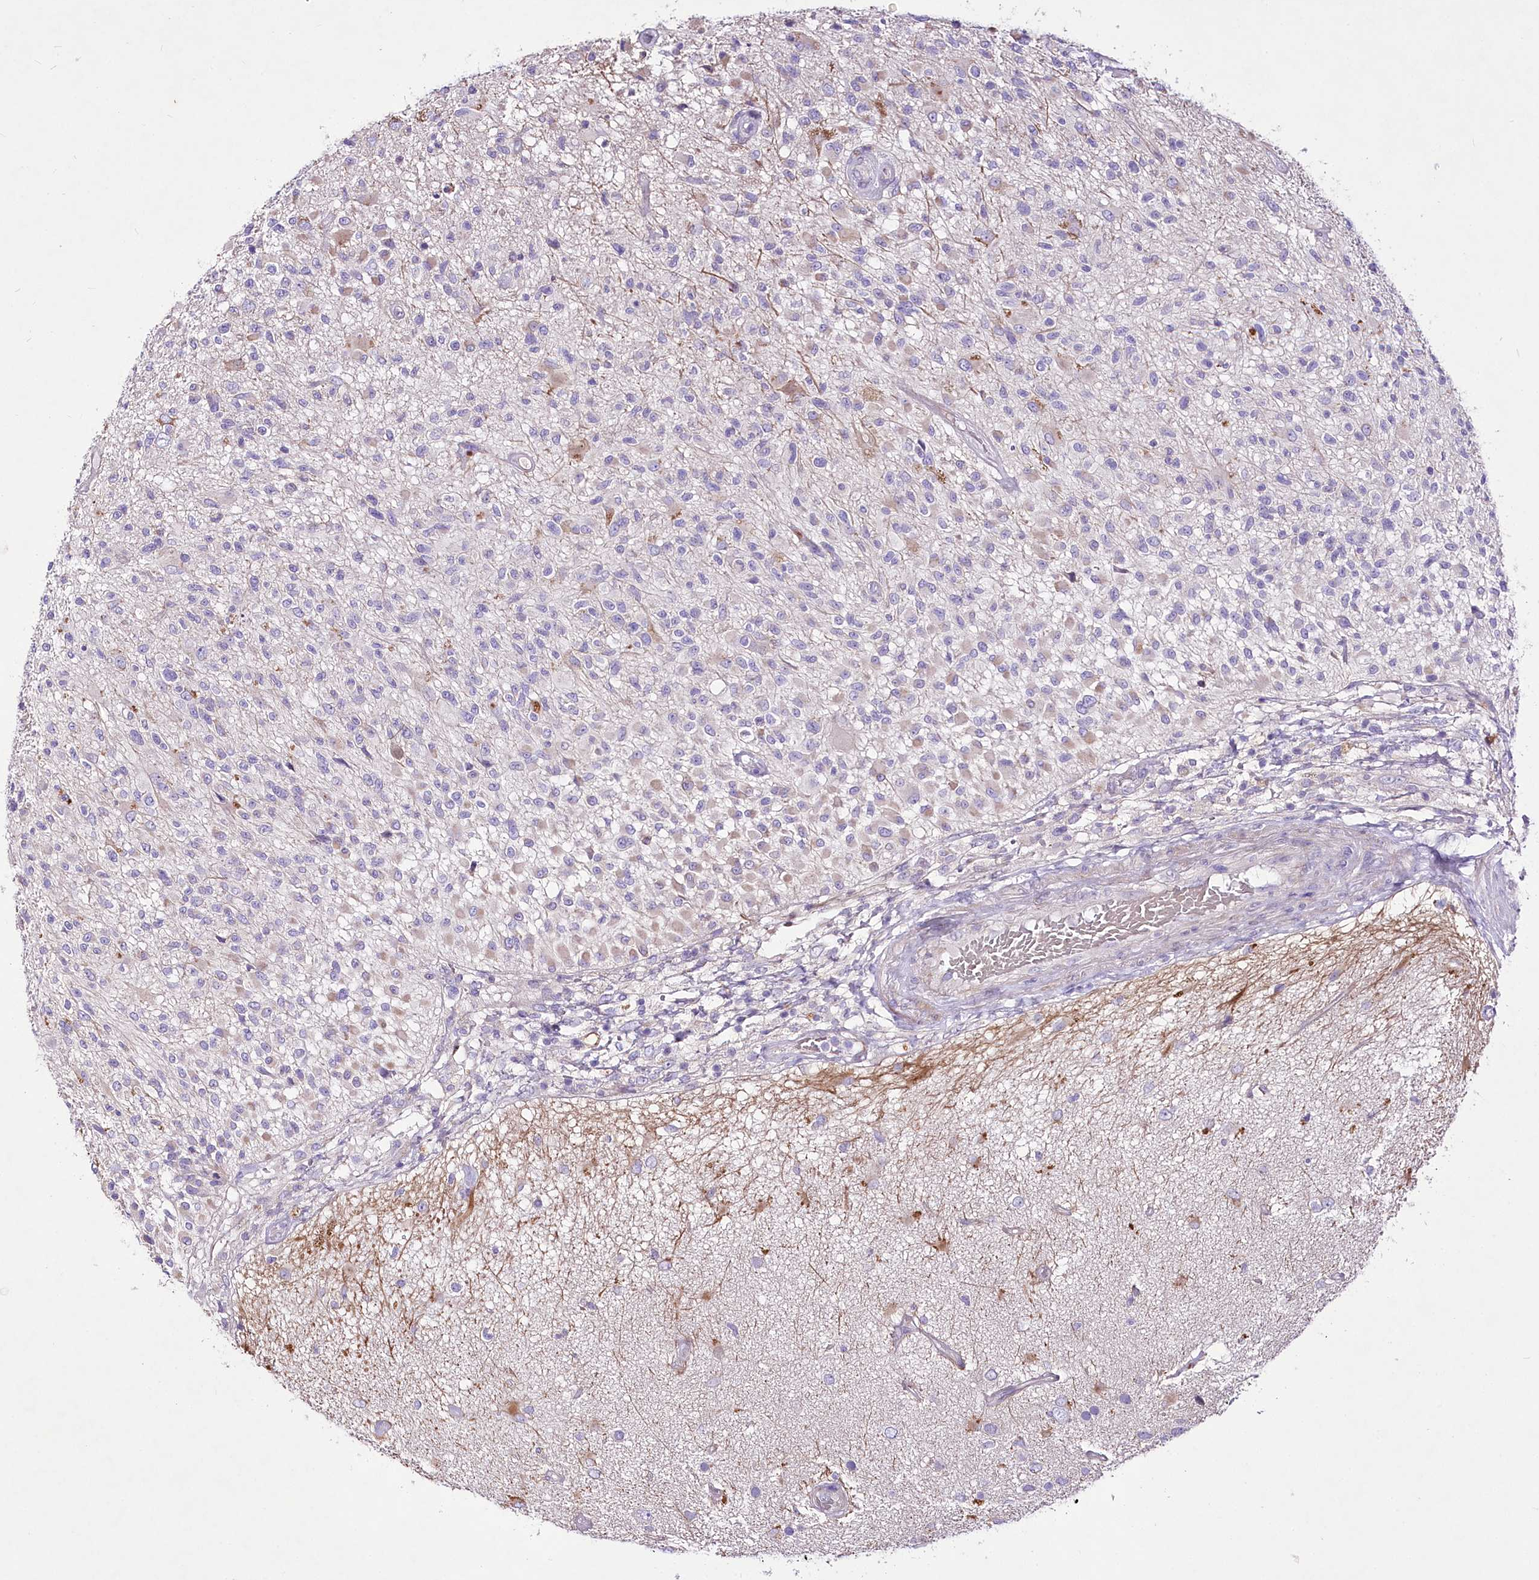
{"staining": {"intensity": "weak", "quantity": "<25%", "location": "cytoplasmic/membranous"}, "tissue": "glioma", "cell_type": "Tumor cells", "image_type": "cancer", "snomed": [{"axis": "morphology", "description": "Glioma, malignant, High grade"}, {"axis": "morphology", "description": "Glioblastoma, NOS"}, {"axis": "topography", "description": "Brain"}], "caption": "This is a photomicrograph of immunohistochemistry (IHC) staining of glioma, which shows no expression in tumor cells.", "gene": "LRRC14B", "patient": {"sex": "male", "age": 60}}